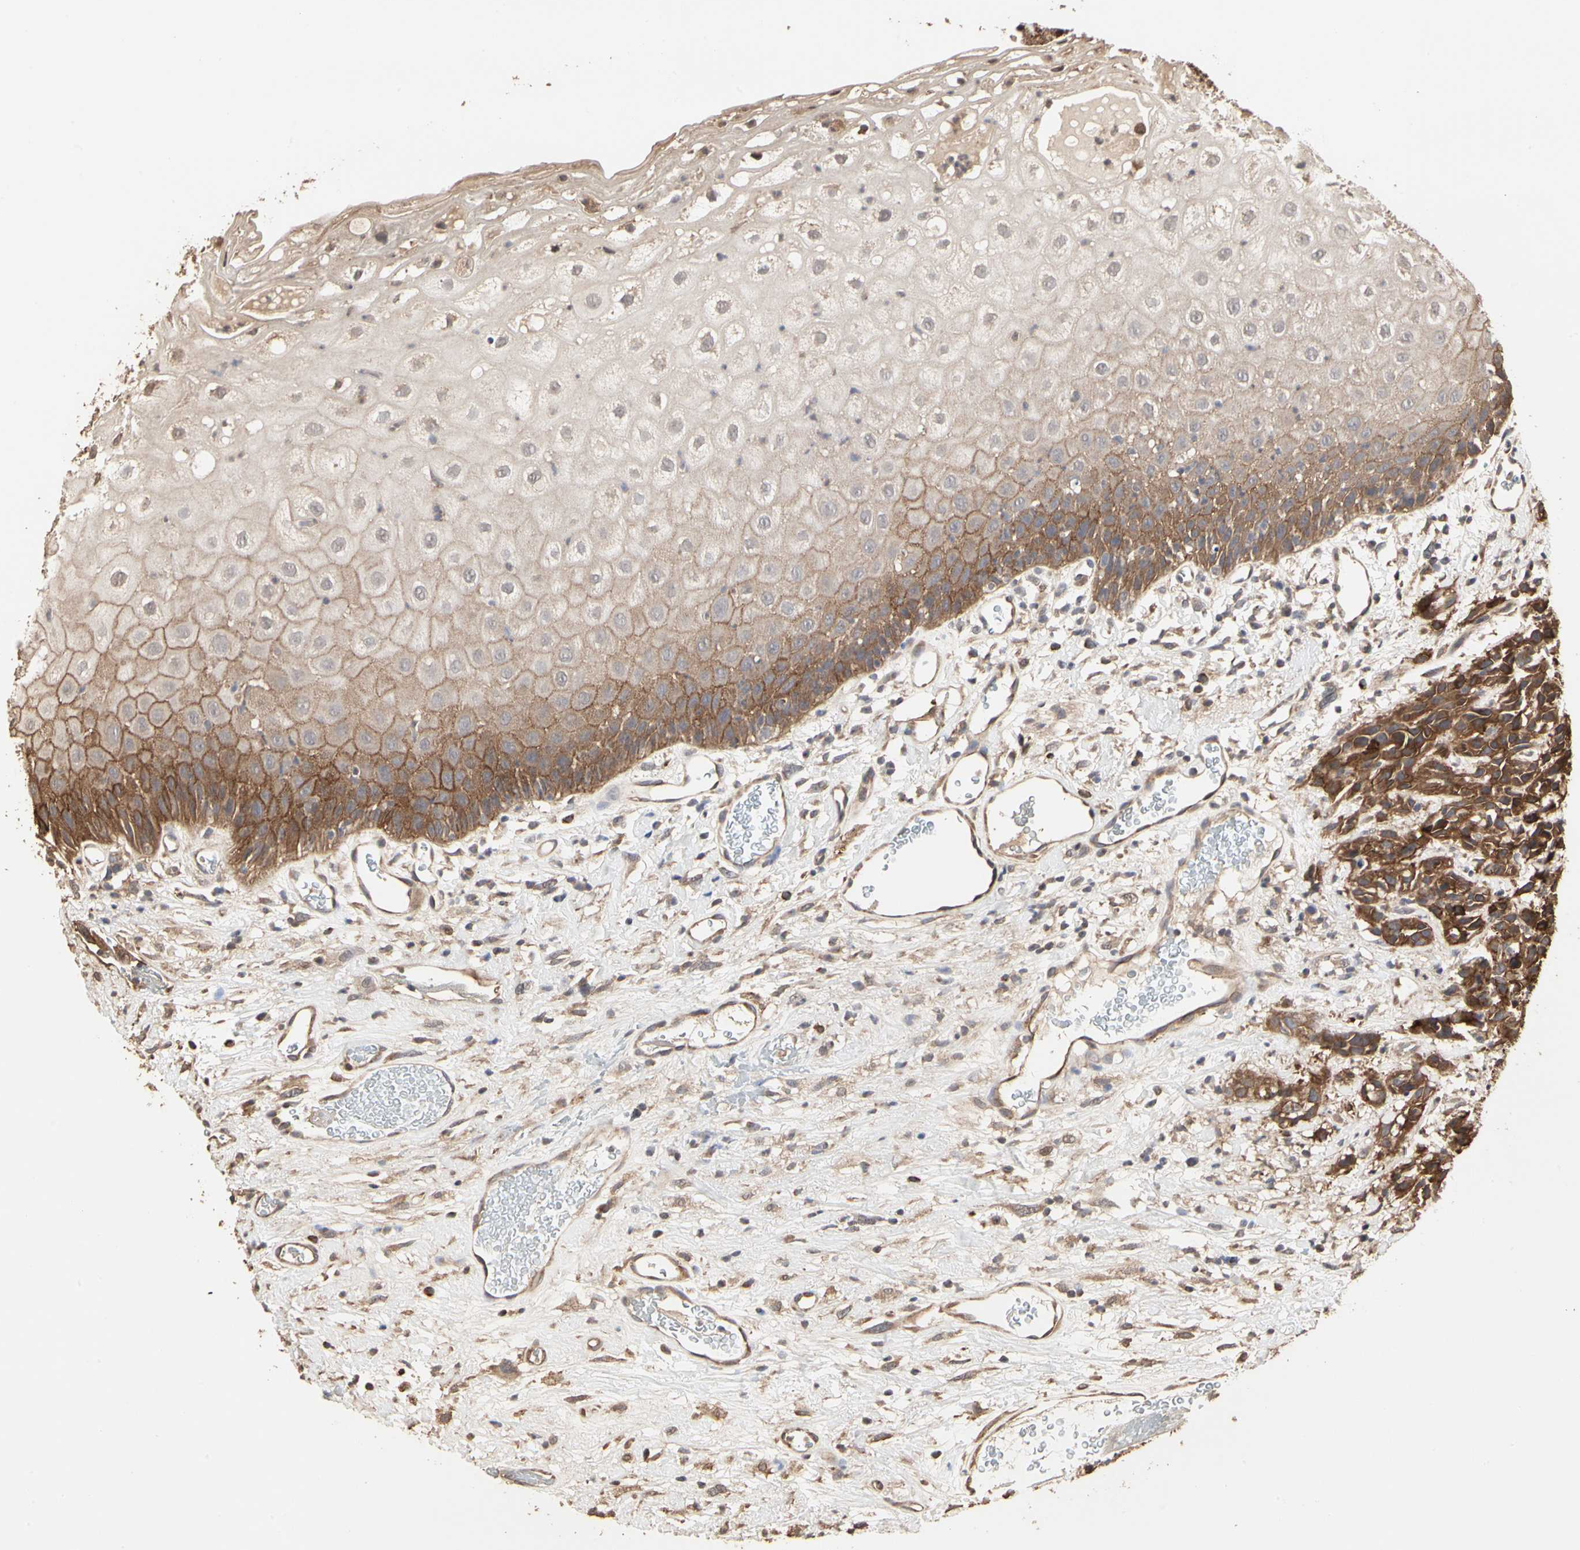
{"staining": {"intensity": "moderate", "quantity": ">75%", "location": "cytoplasmic/membranous"}, "tissue": "head and neck cancer", "cell_type": "Tumor cells", "image_type": "cancer", "snomed": [{"axis": "morphology", "description": "Normal tissue, NOS"}, {"axis": "morphology", "description": "Squamous cell carcinoma, NOS"}, {"axis": "topography", "description": "Cartilage tissue"}, {"axis": "topography", "description": "Head-Neck"}], "caption": "IHC of head and neck cancer demonstrates medium levels of moderate cytoplasmic/membranous positivity in about >75% of tumor cells.", "gene": "TAOK1", "patient": {"sex": "male", "age": 62}}